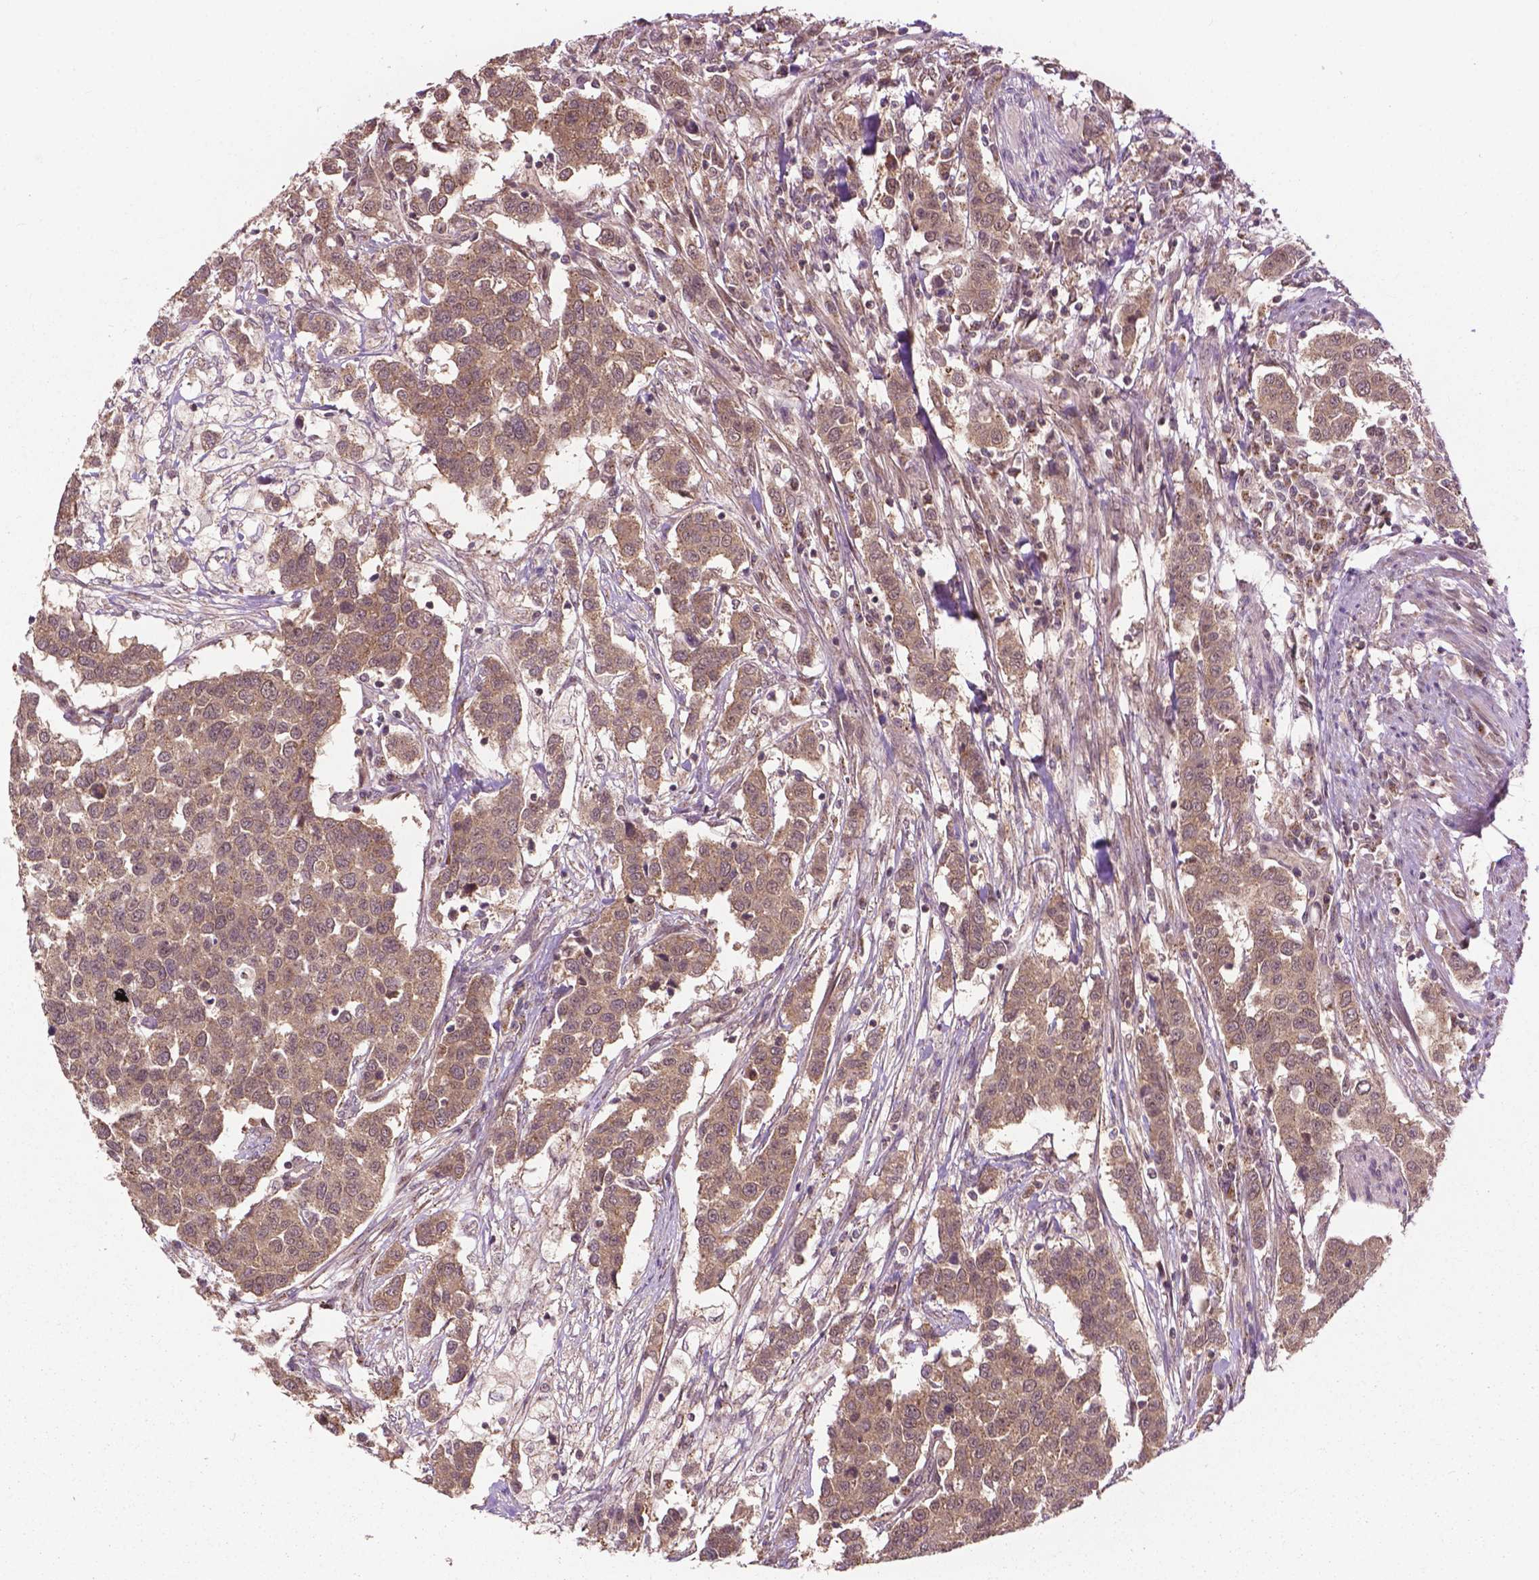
{"staining": {"intensity": "moderate", "quantity": ">75%", "location": "cytoplasmic/membranous"}, "tissue": "urothelial cancer", "cell_type": "Tumor cells", "image_type": "cancer", "snomed": [{"axis": "morphology", "description": "Urothelial carcinoma, High grade"}, {"axis": "topography", "description": "Urinary bladder"}], "caption": "Urothelial cancer tissue shows moderate cytoplasmic/membranous expression in about >75% of tumor cells, visualized by immunohistochemistry. The staining is performed using DAB (3,3'-diaminobenzidine) brown chromogen to label protein expression. The nuclei are counter-stained blue using hematoxylin.", "gene": "PPP1CB", "patient": {"sex": "female", "age": 58}}